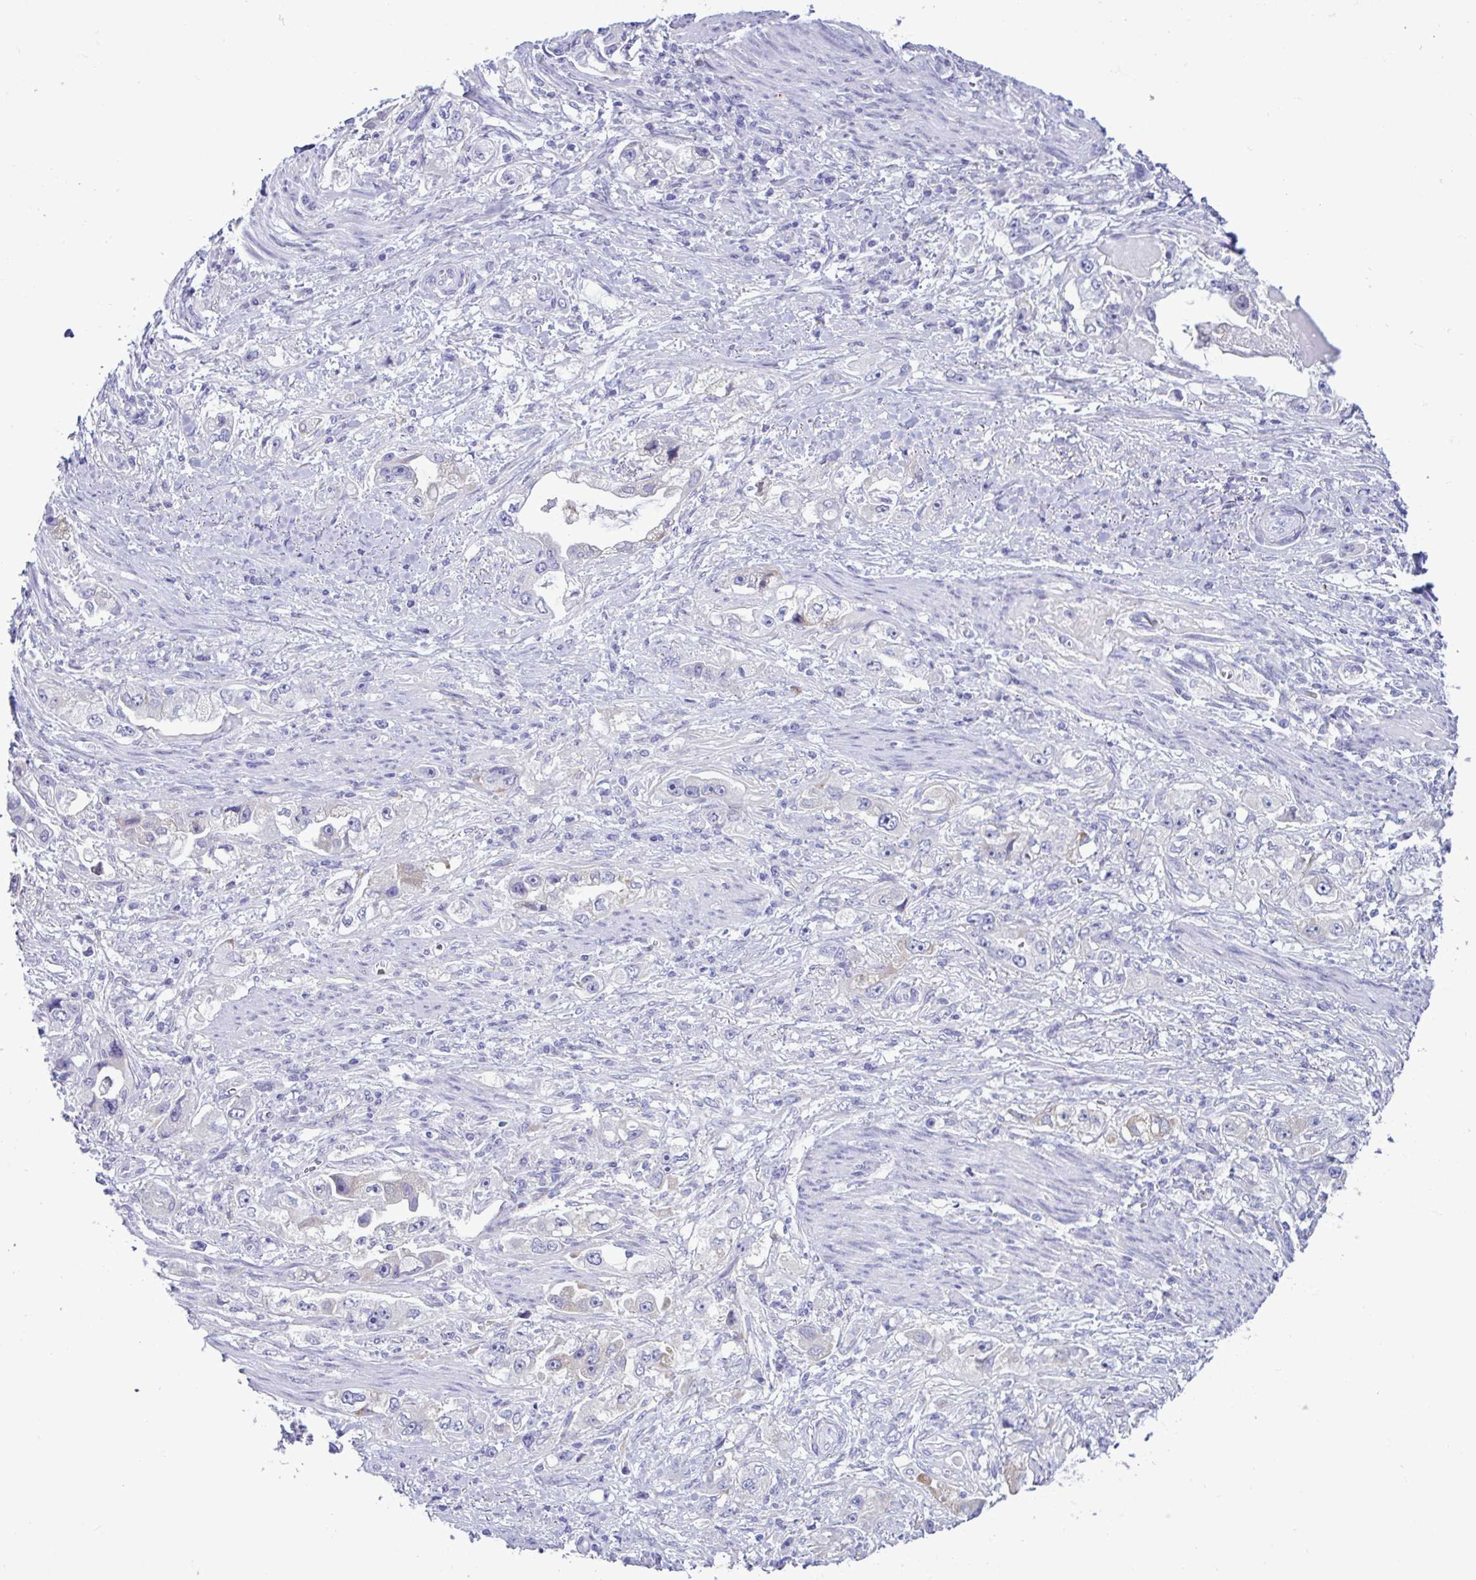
{"staining": {"intensity": "negative", "quantity": "none", "location": "none"}, "tissue": "stomach cancer", "cell_type": "Tumor cells", "image_type": "cancer", "snomed": [{"axis": "morphology", "description": "Adenocarcinoma, NOS"}, {"axis": "topography", "description": "Stomach, lower"}], "caption": "Stomach cancer was stained to show a protein in brown. There is no significant expression in tumor cells. Nuclei are stained in blue.", "gene": "SREBF1", "patient": {"sex": "female", "age": 93}}